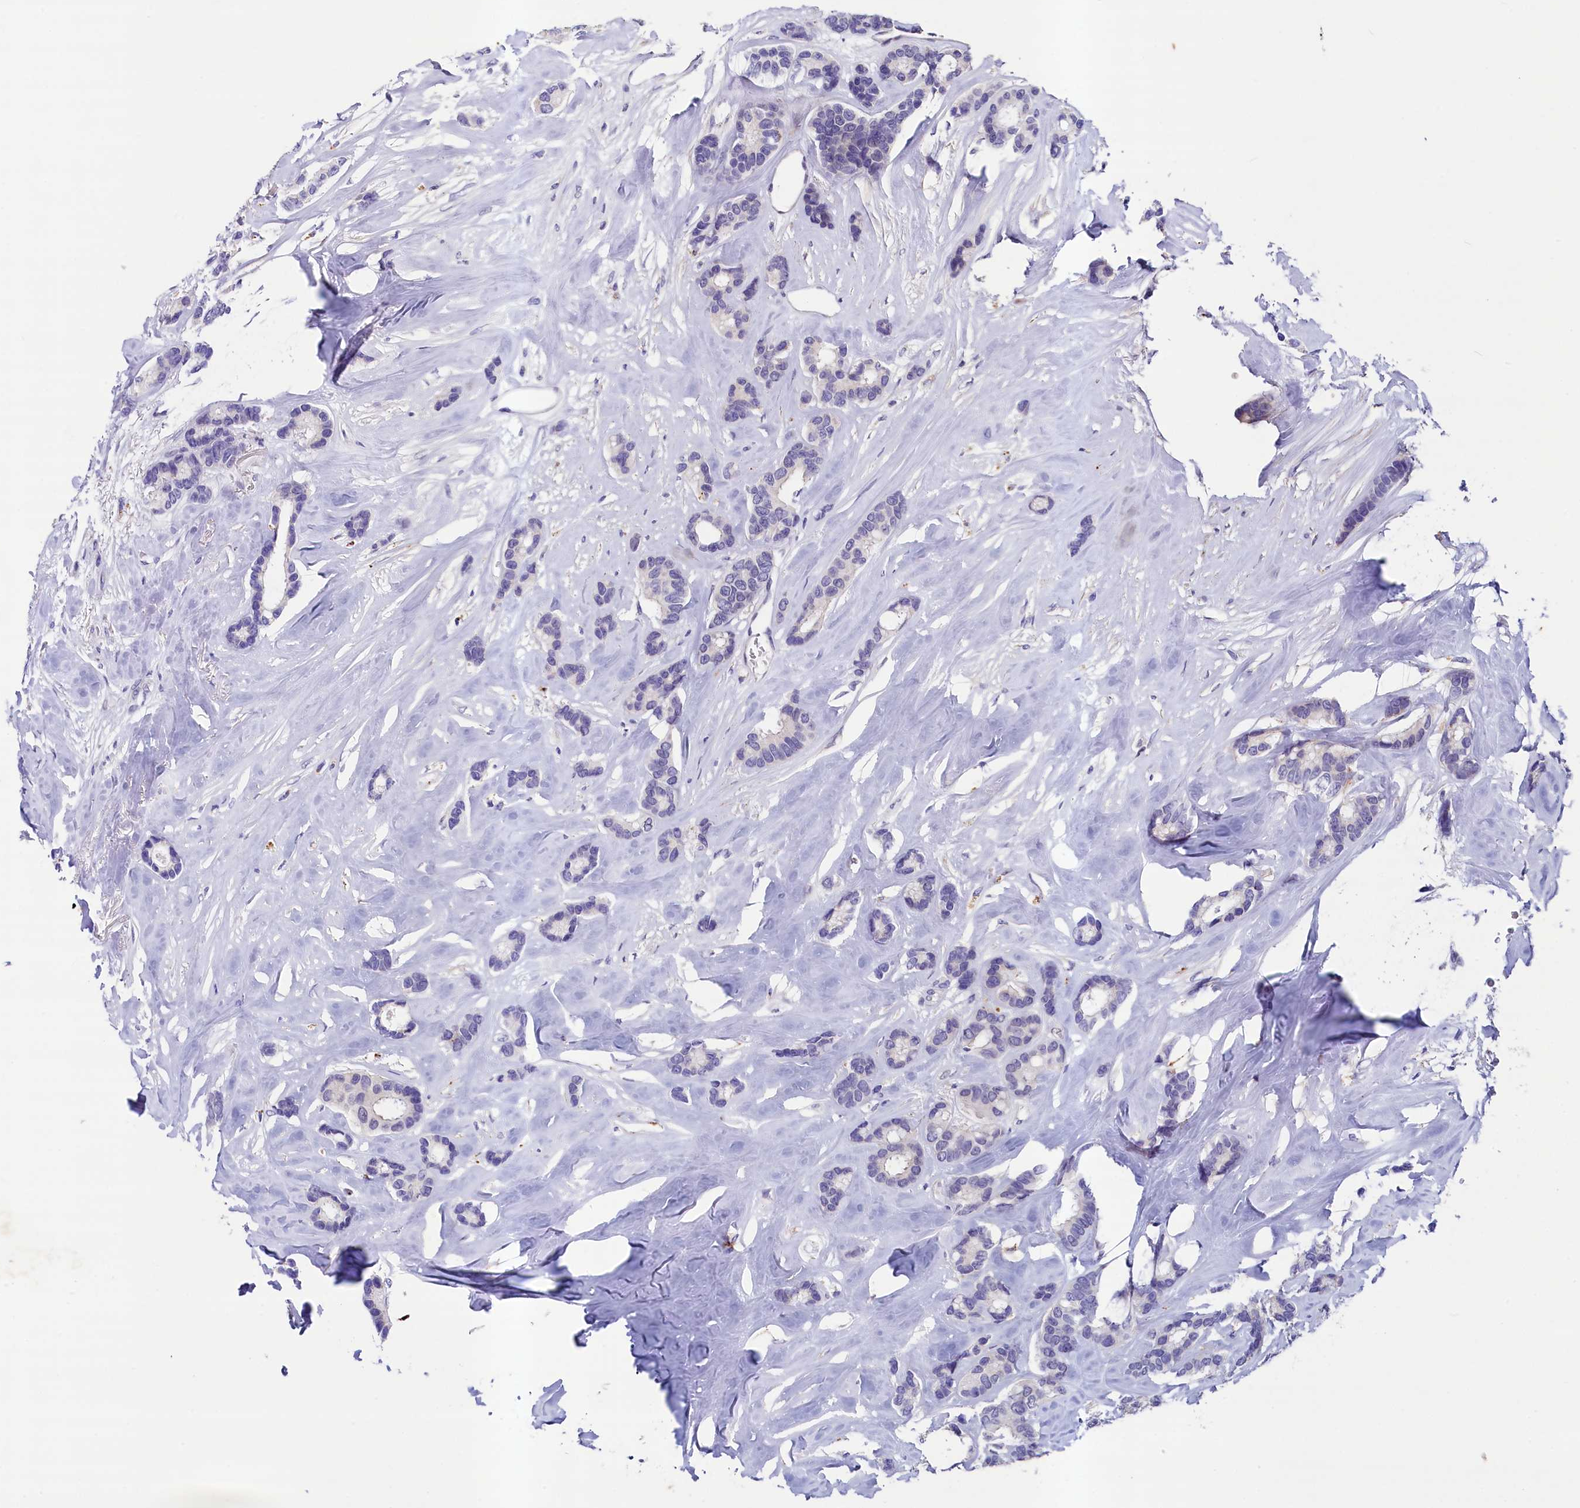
{"staining": {"intensity": "negative", "quantity": "none", "location": "none"}, "tissue": "breast cancer", "cell_type": "Tumor cells", "image_type": "cancer", "snomed": [{"axis": "morphology", "description": "Duct carcinoma"}, {"axis": "topography", "description": "Breast"}], "caption": "The photomicrograph displays no significant expression in tumor cells of breast cancer (invasive ductal carcinoma). (Immunohistochemistry, brightfield microscopy, high magnification).", "gene": "SCD5", "patient": {"sex": "female", "age": 87}}